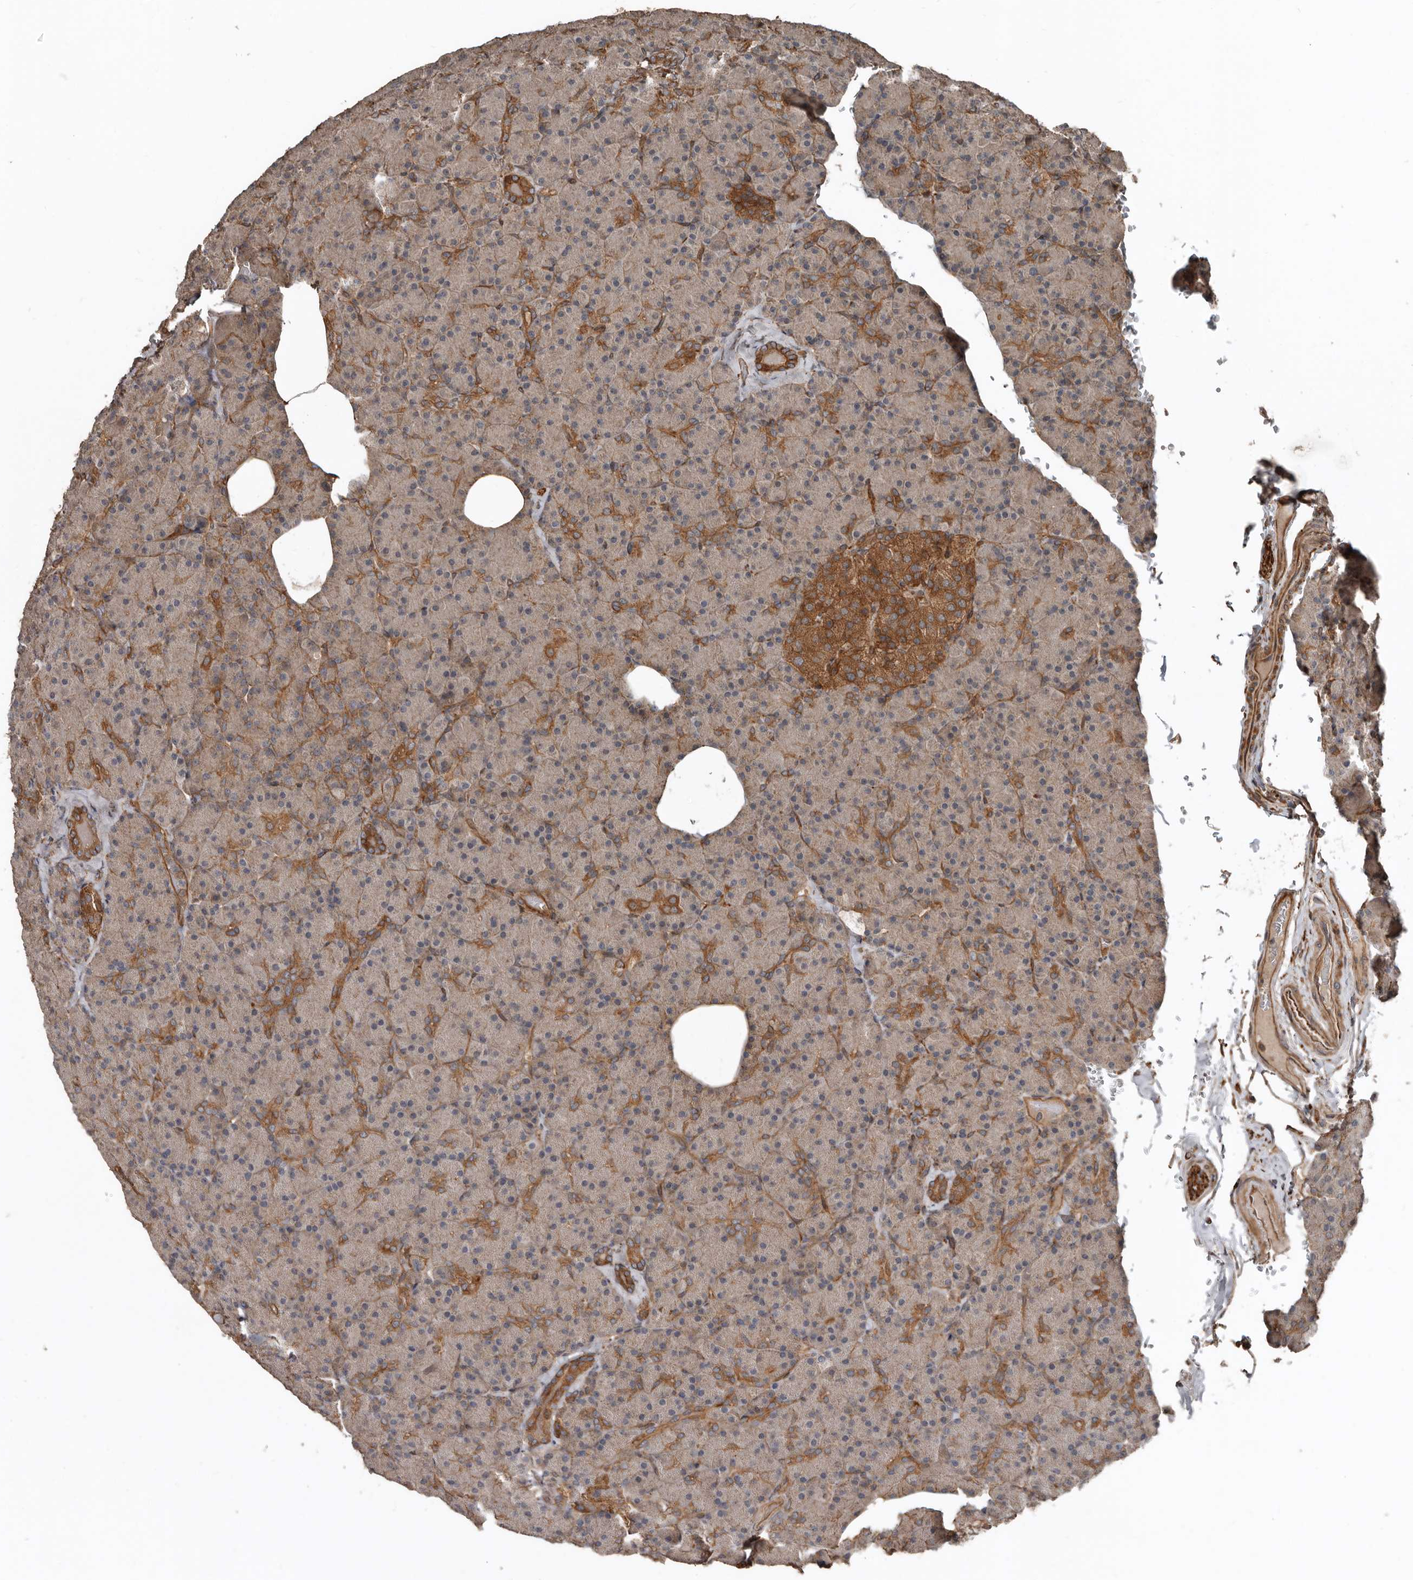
{"staining": {"intensity": "moderate", "quantity": "25%-75%", "location": "cytoplasmic/membranous"}, "tissue": "pancreas", "cell_type": "Exocrine glandular cells", "image_type": "normal", "snomed": [{"axis": "morphology", "description": "Normal tissue, NOS"}, {"axis": "topography", "description": "Pancreas"}], "caption": "Pancreas was stained to show a protein in brown. There is medium levels of moderate cytoplasmic/membranous expression in about 25%-75% of exocrine glandular cells. The staining was performed using DAB (3,3'-diaminobenzidine), with brown indicating positive protein expression. Nuclei are stained blue with hematoxylin.", "gene": "EXOC3L1", "patient": {"sex": "female", "age": 43}}